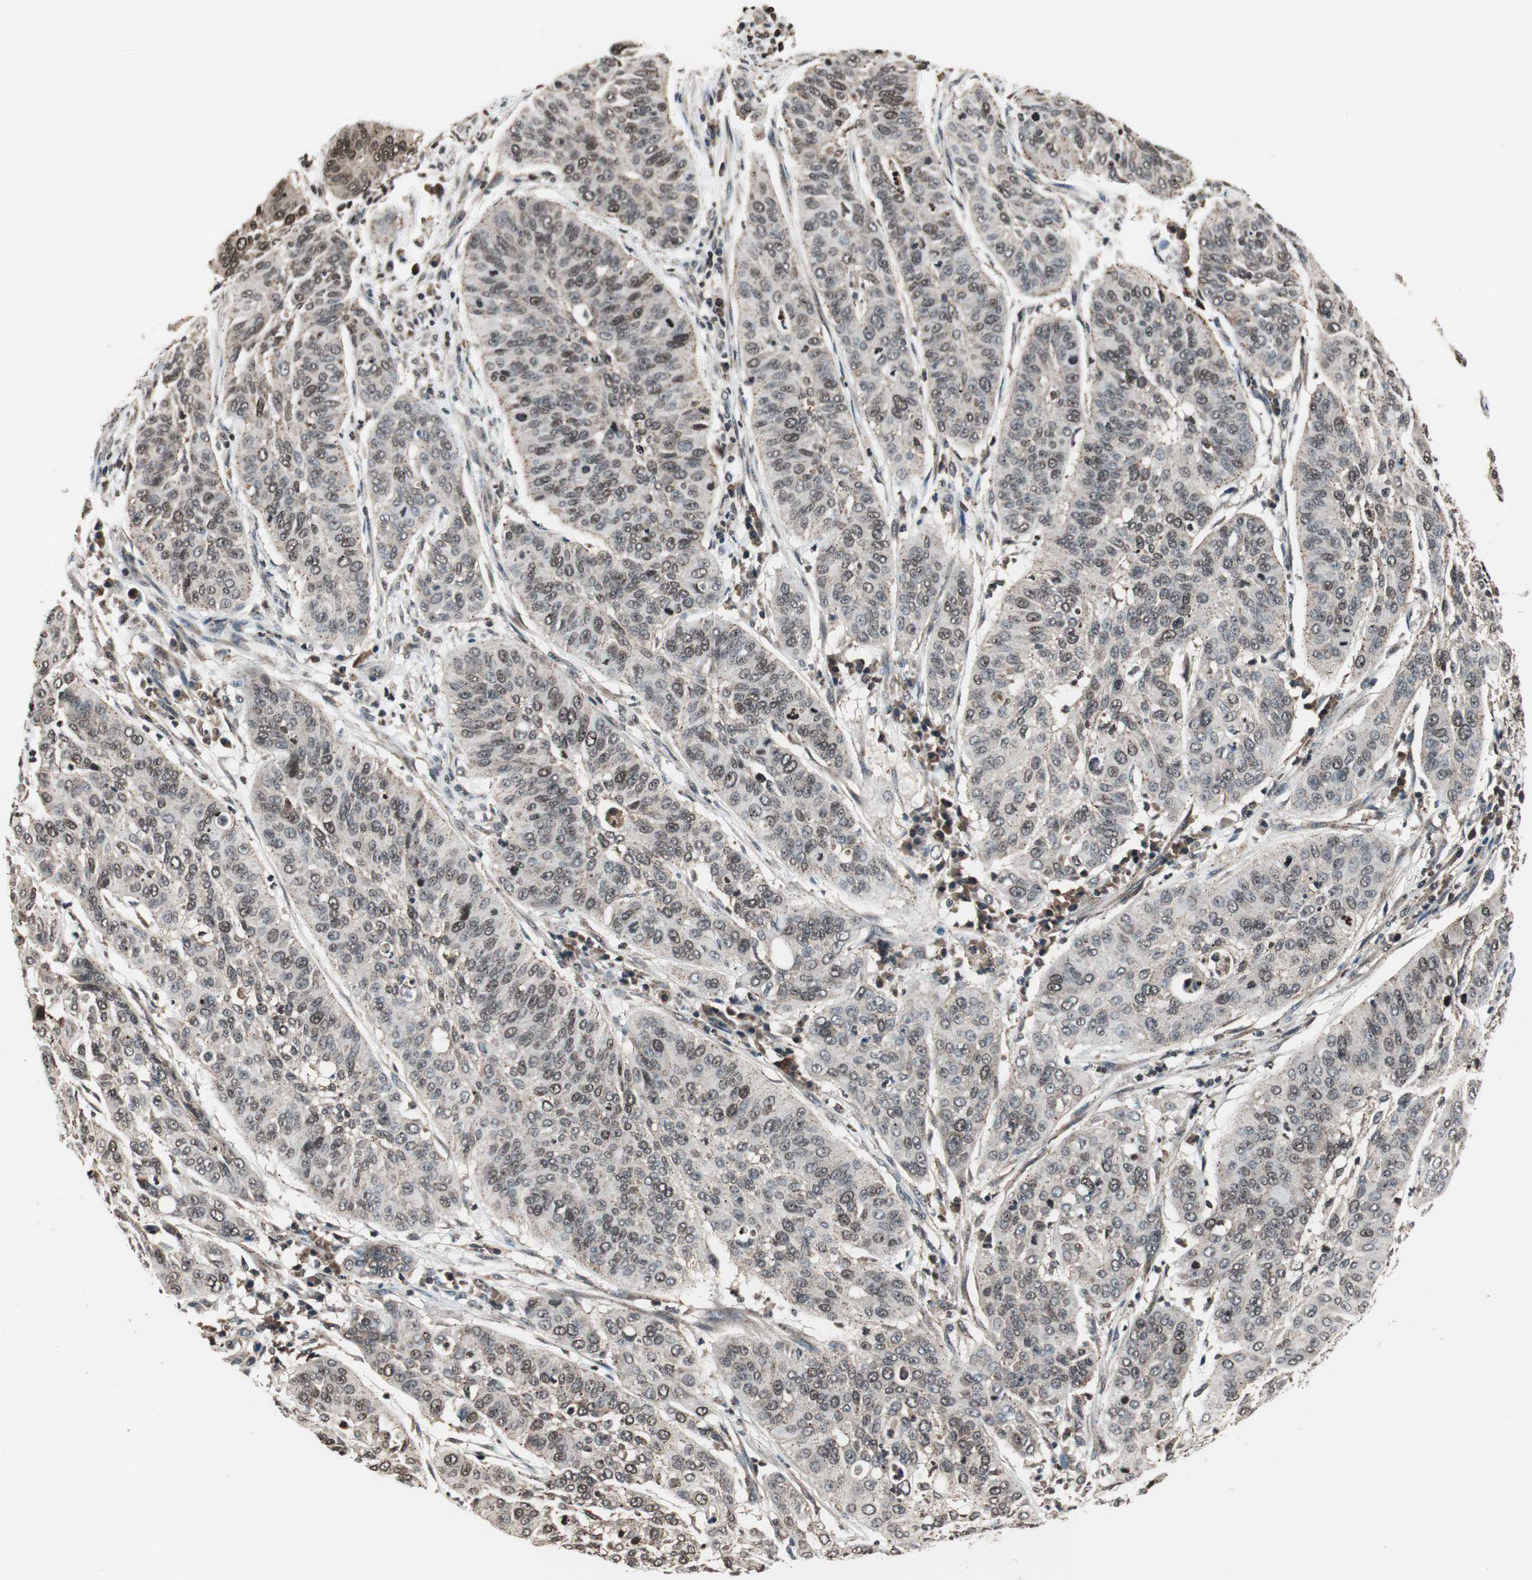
{"staining": {"intensity": "weak", "quantity": ">75%", "location": "nuclear"}, "tissue": "cervical cancer", "cell_type": "Tumor cells", "image_type": "cancer", "snomed": [{"axis": "morphology", "description": "Squamous cell carcinoma, NOS"}, {"axis": "topography", "description": "Cervix"}], "caption": "Human squamous cell carcinoma (cervical) stained with a protein marker exhibits weak staining in tumor cells.", "gene": "RFC1", "patient": {"sex": "female", "age": 39}}